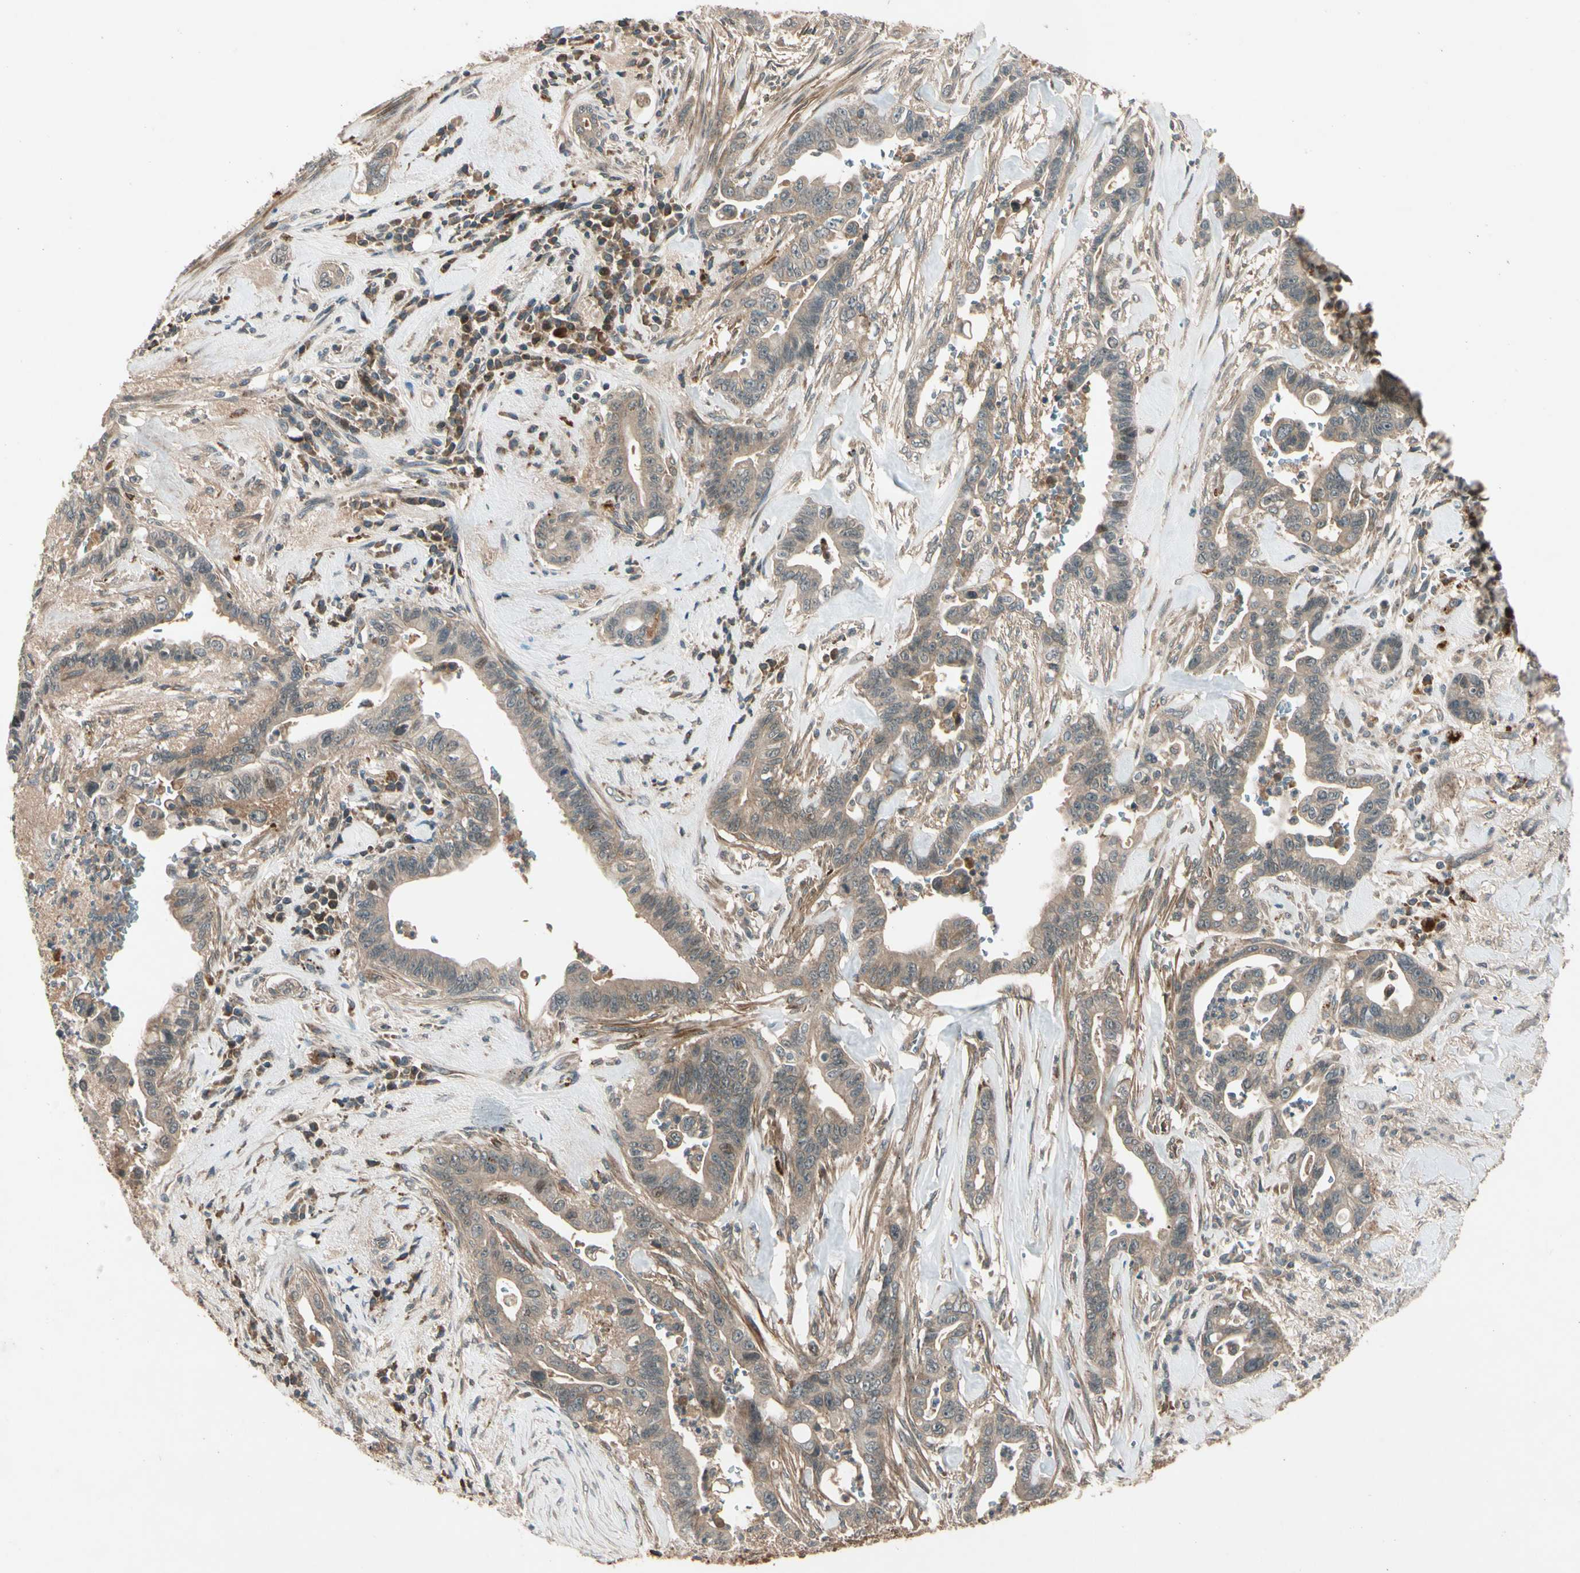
{"staining": {"intensity": "moderate", "quantity": ">75%", "location": "cytoplasmic/membranous"}, "tissue": "pancreatic cancer", "cell_type": "Tumor cells", "image_type": "cancer", "snomed": [{"axis": "morphology", "description": "Adenocarcinoma, NOS"}, {"axis": "topography", "description": "Pancreas"}], "caption": "This photomicrograph reveals adenocarcinoma (pancreatic) stained with immunohistochemistry (IHC) to label a protein in brown. The cytoplasmic/membranous of tumor cells show moderate positivity for the protein. Nuclei are counter-stained blue.", "gene": "ACVR1C", "patient": {"sex": "male", "age": 70}}